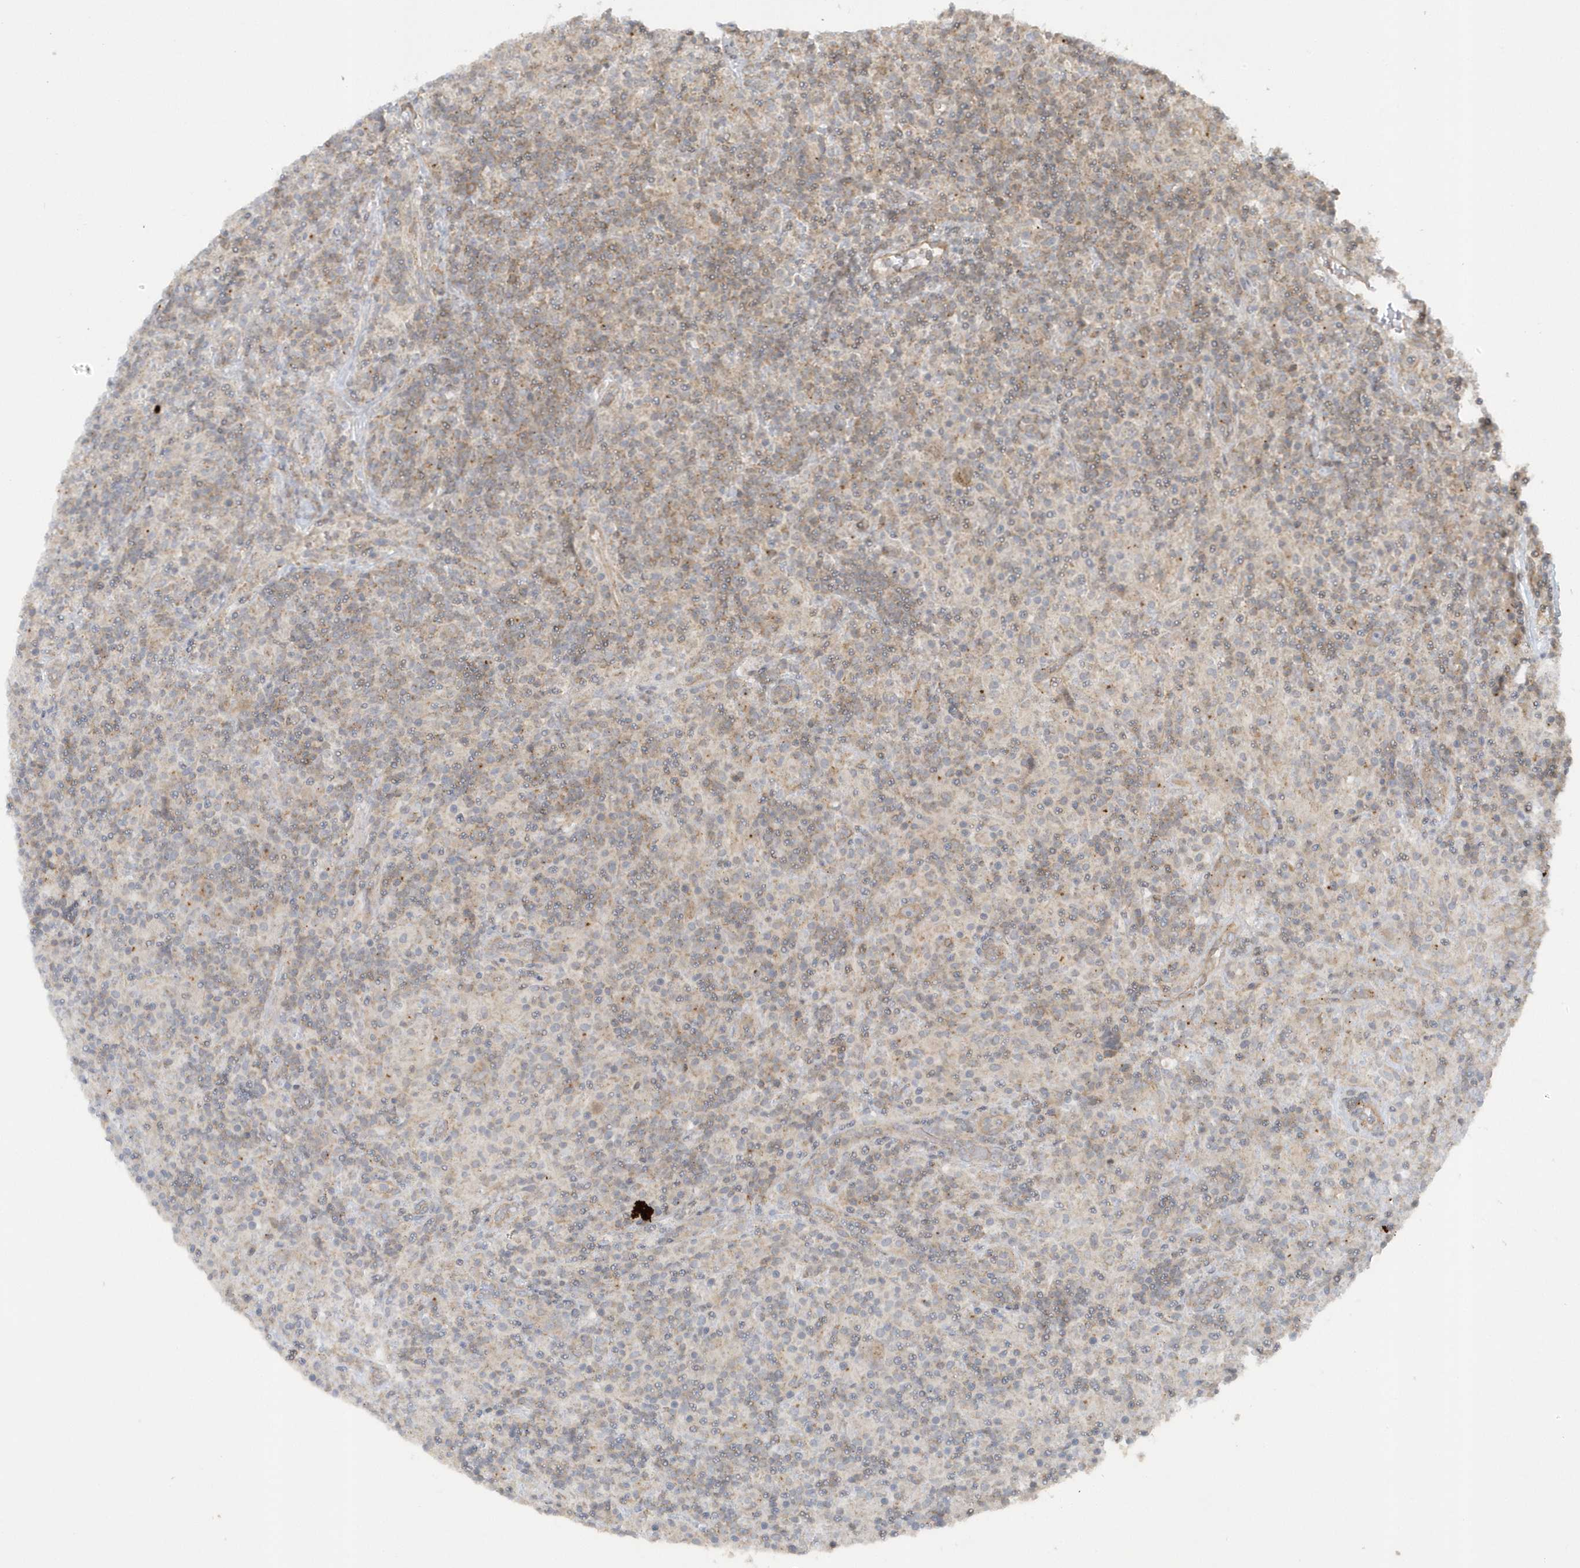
{"staining": {"intensity": "weak", "quantity": "<25%", "location": "cytoplasmic/membranous"}, "tissue": "lymphoma", "cell_type": "Tumor cells", "image_type": "cancer", "snomed": [{"axis": "morphology", "description": "Hodgkin's disease, NOS"}, {"axis": "topography", "description": "Lymph node"}], "caption": "The histopathology image reveals no staining of tumor cells in lymphoma. (Immunohistochemistry (ihc), brightfield microscopy, high magnification).", "gene": "STIM2", "patient": {"sex": "male", "age": 70}}